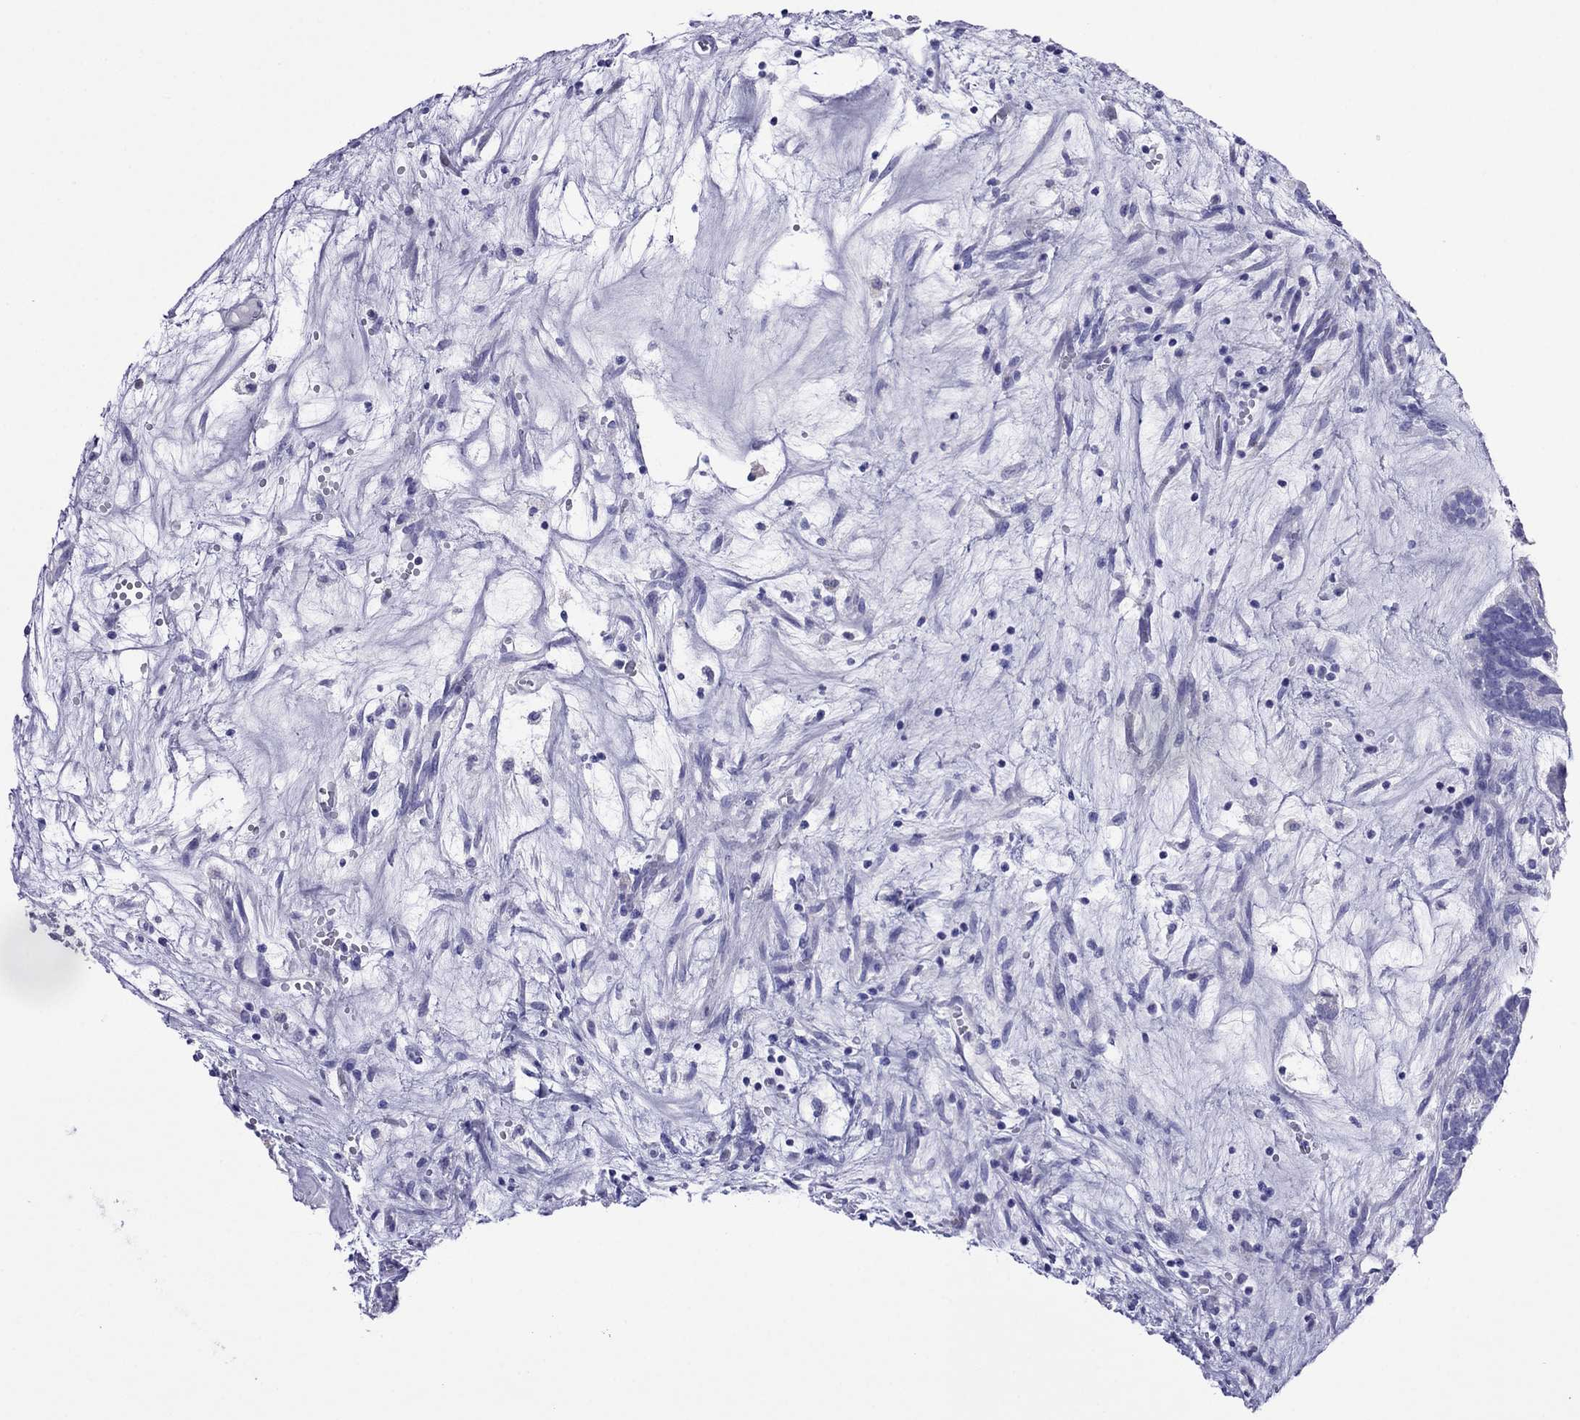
{"staining": {"intensity": "negative", "quantity": "none", "location": "none"}, "tissue": "head and neck cancer", "cell_type": "Tumor cells", "image_type": "cancer", "snomed": [{"axis": "morphology", "description": "Adenocarcinoma, NOS"}, {"axis": "topography", "description": "Head-Neck"}], "caption": "Protein analysis of head and neck cancer (adenocarcinoma) exhibits no significant expression in tumor cells.", "gene": "PCDHA6", "patient": {"sex": "female", "age": 81}}